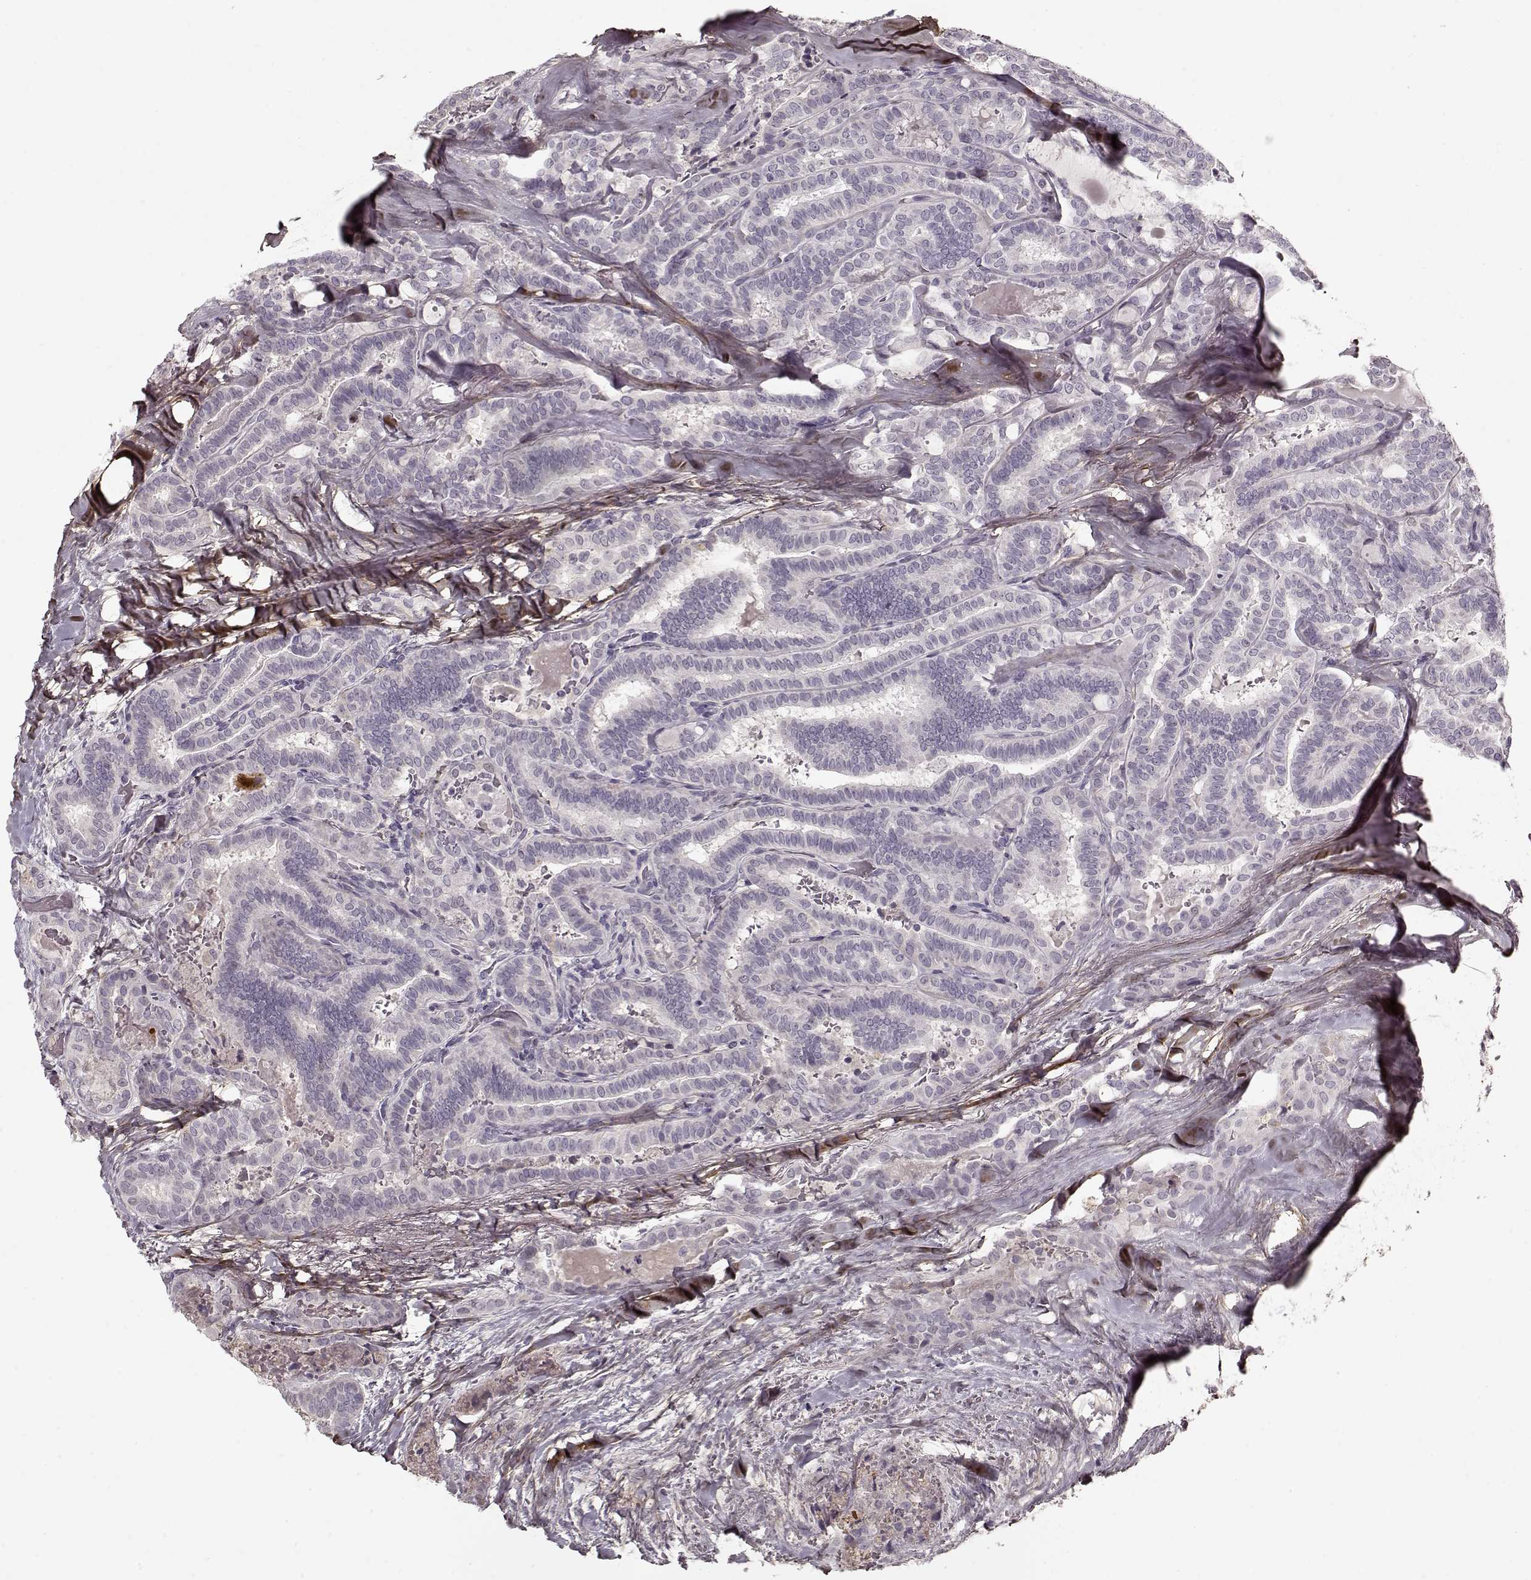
{"staining": {"intensity": "negative", "quantity": "none", "location": "none"}, "tissue": "thyroid cancer", "cell_type": "Tumor cells", "image_type": "cancer", "snomed": [{"axis": "morphology", "description": "Papillary adenocarcinoma, NOS"}, {"axis": "topography", "description": "Thyroid gland"}], "caption": "The immunohistochemistry (IHC) micrograph has no significant expression in tumor cells of thyroid papillary adenocarcinoma tissue. Brightfield microscopy of immunohistochemistry (IHC) stained with DAB (brown) and hematoxylin (blue), captured at high magnification.", "gene": "LUM", "patient": {"sex": "female", "age": 39}}